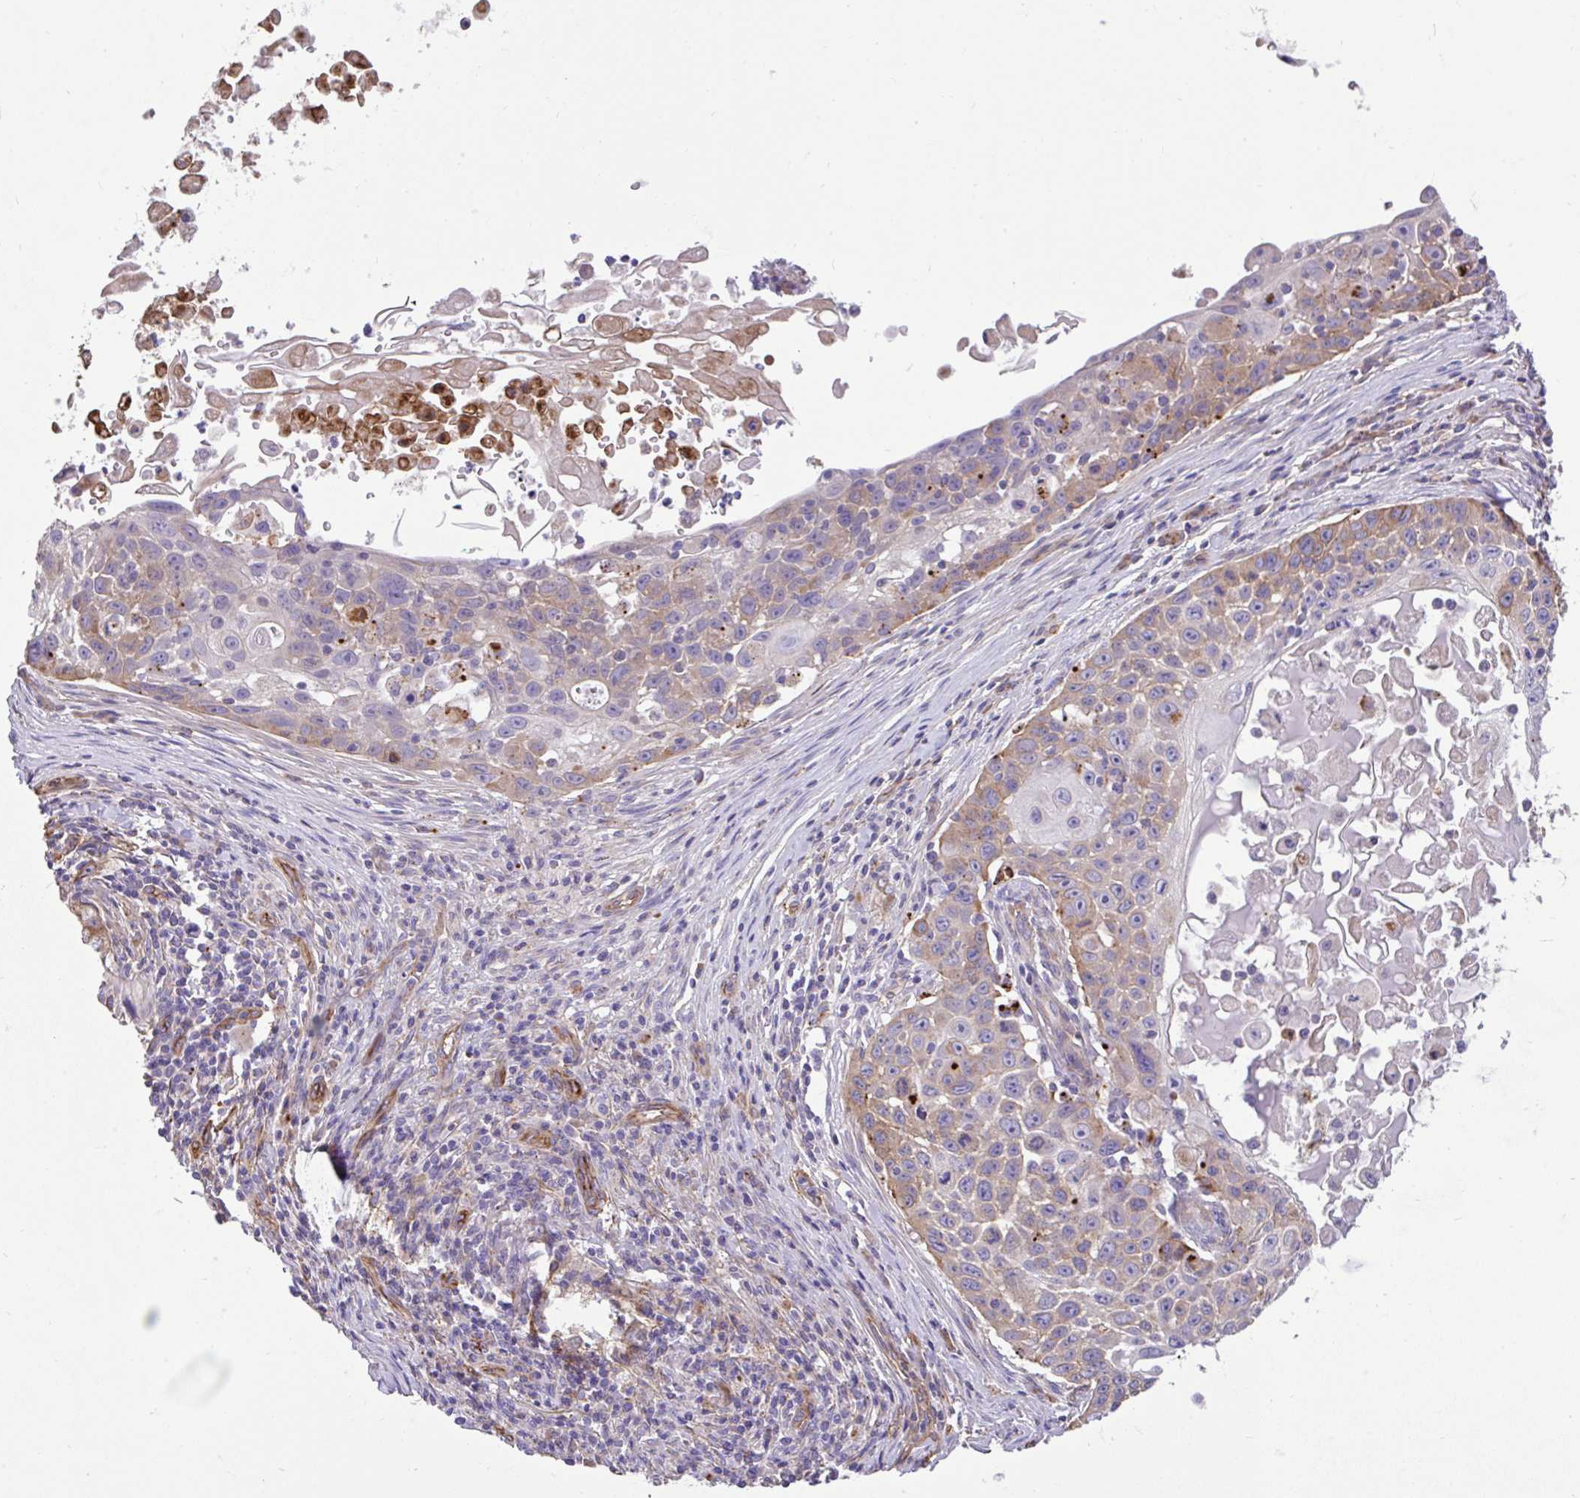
{"staining": {"intensity": "moderate", "quantity": "<25%", "location": "cytoplasmic/membranous"}, "tissue": "skin cancer", "cell_type": "Tumor cells", "image_type": "cancer", "snomed": [{"axis": "morphology", "description": "Squamous cell carcinoma, NOS"}, {"axis": "topography", "description": "Skin"}], "caption": "IHC (DAB (3,3'-diaminobenzidine)) staining of human skin cancer (squamous cell carcinoma) exhibits moderate cytoplasmic/membranous protein staining in approximately <25% of tumor cells.", "gene": "PTPRK", "patient": {"sex": "male", "age": 24}}